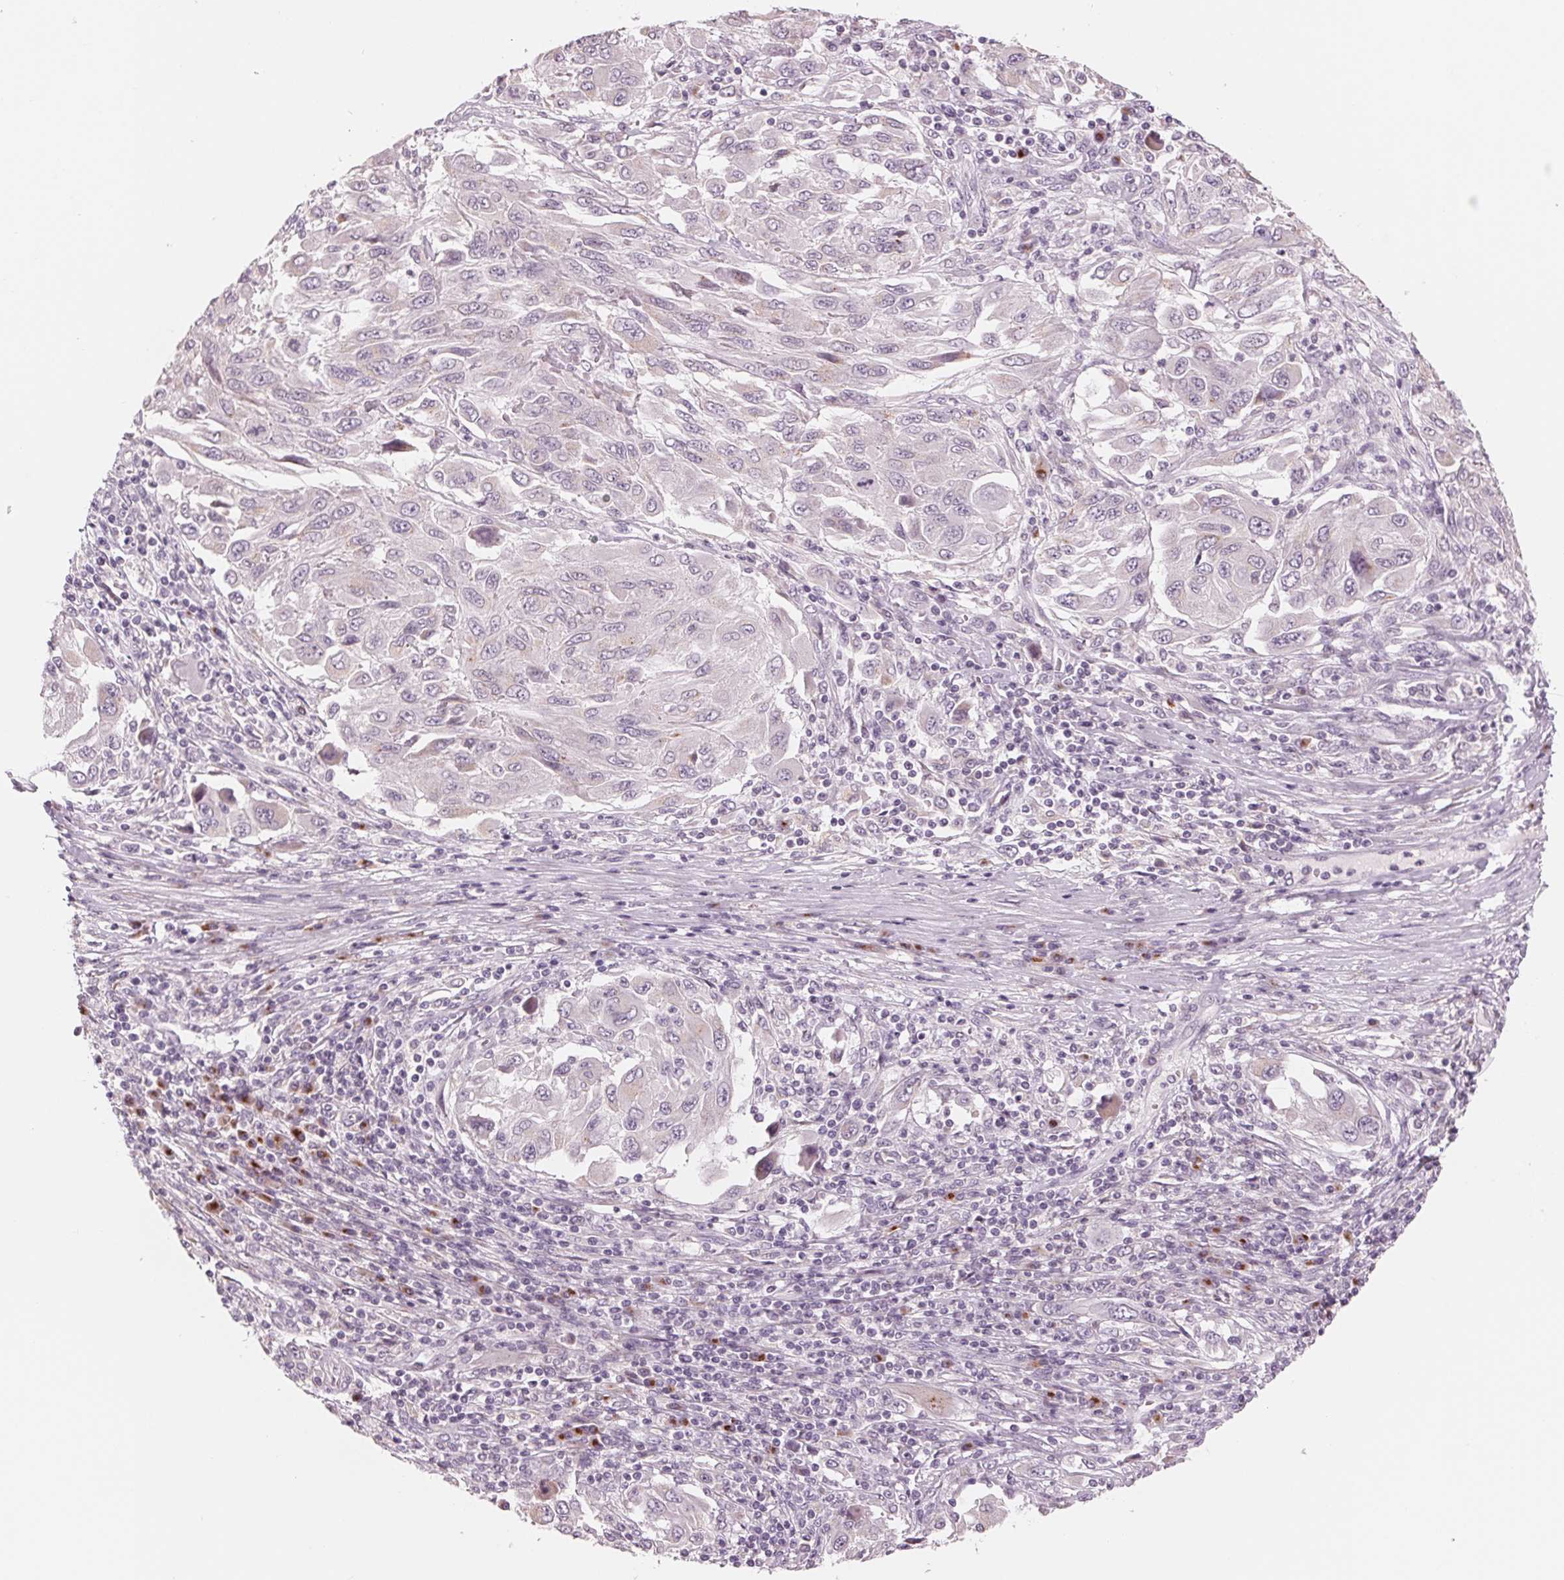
{"staining": {"intensity": "negative", "quantity": "none", "location": "none"}, "tissue": "melanoma", "cell_type": "Tumor cells", "image_type": "cancer", "snomed": [{"axis": "morphology", "description": "Malignant melanoma, NOS"}, {"axis": "topography", "description": "Skin"}], "caption": "This is an immunohistochemistry (IHC) photomicrograph of malignant melanoma. There is no positivity in tumor cells.", "gene": "IL9R", "patient": {"sex": "female", "age": 91}}